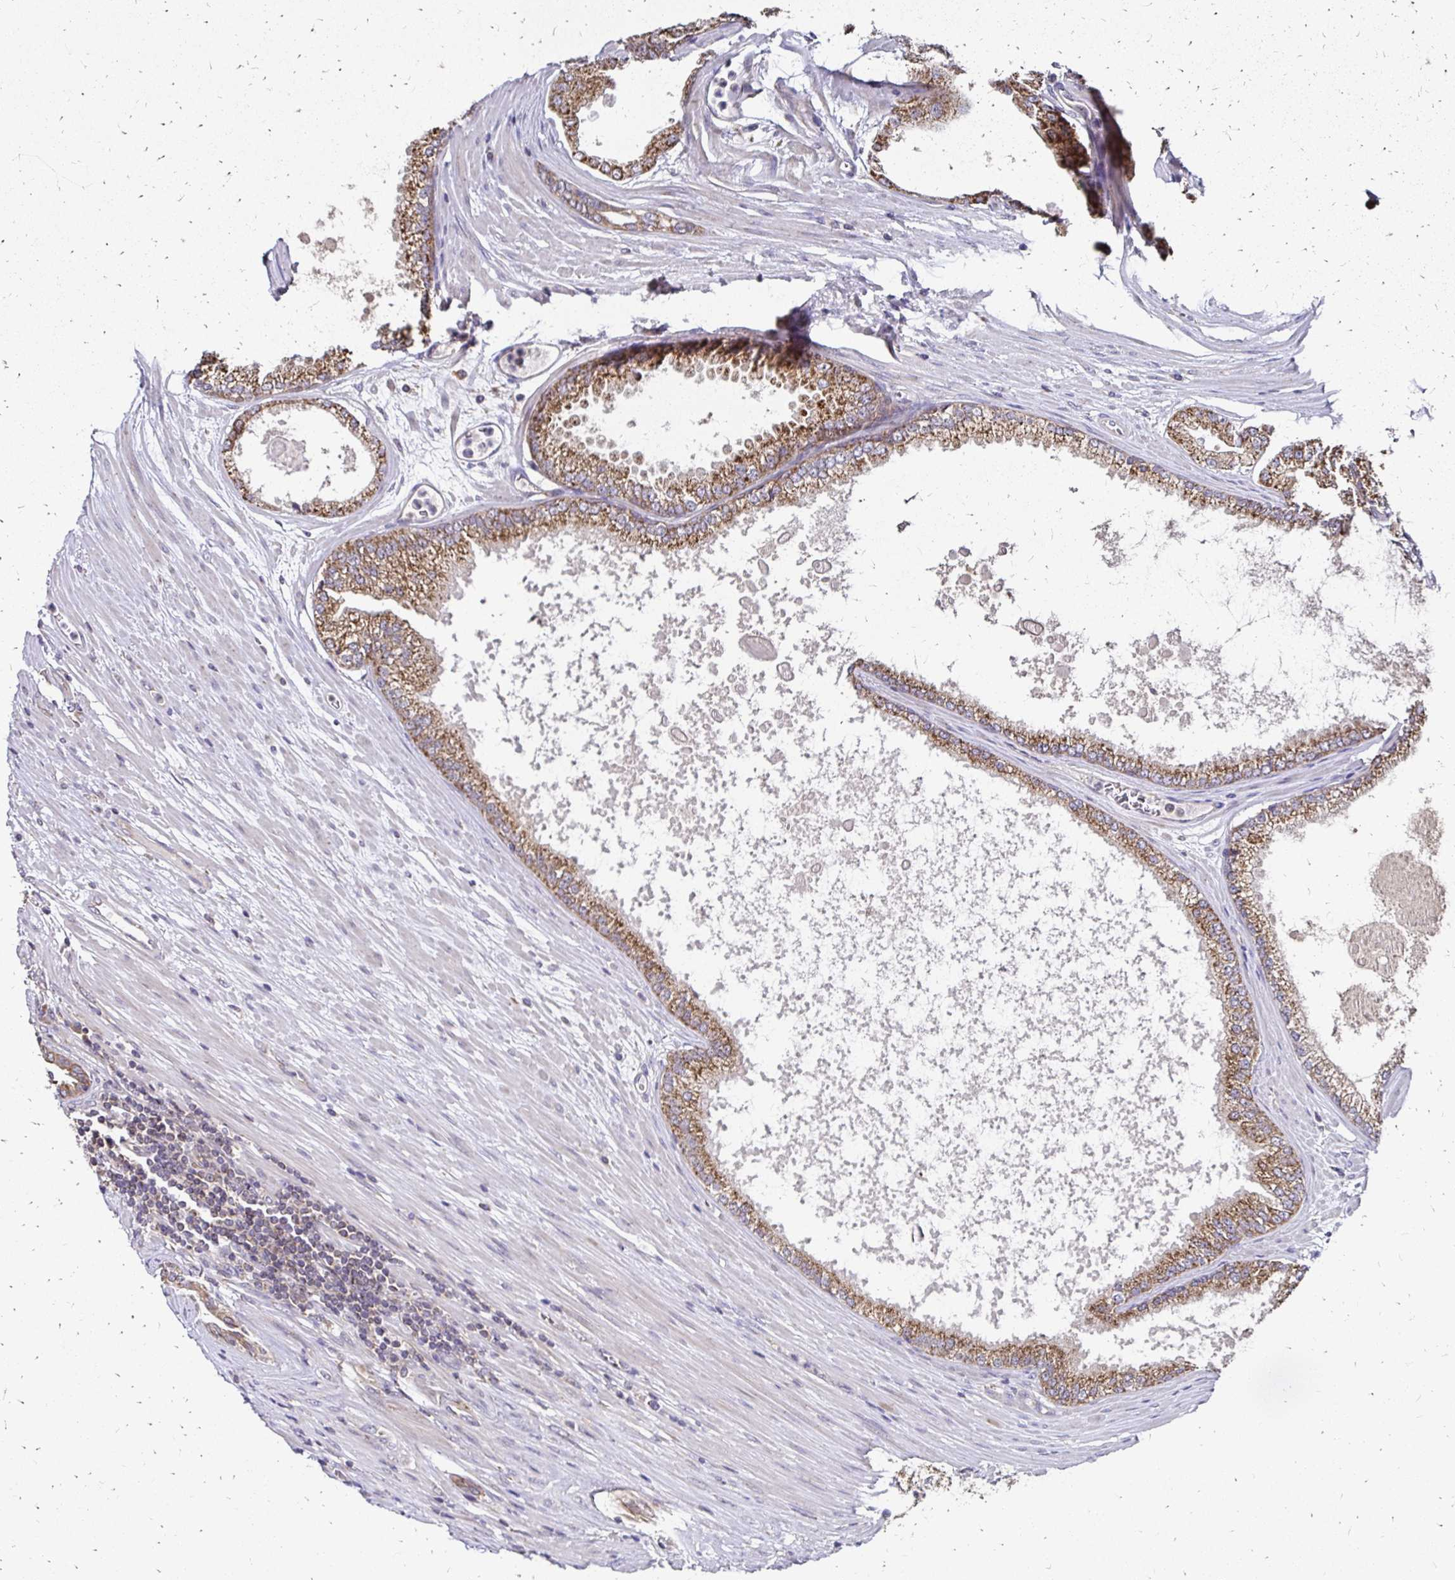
{"staining": {"intensity": "moderate", "quantity": ">75%", "location": "cytoplasmic/membranous"}, "tissue": "prostate cancer", "cell_type": "Tumor cells", "image_type": "cancer", "snomed": [{"axis": "morphology", "description": "Adenocarcinoma, Low grade"}, {"axis": "topography", "description": "Prostate"}], "caption": "Tumor cells reveal moderate cytoplasmic/membranous positivity in about >75% of cells in prostate cancer (adenocarcinoma (low-grade)). (DAB (3,3'-diaminobenzidine) = brown stain, brightfield microscopy at high magnification).", "gene": "ZW10", "patient": {"sex": "male", "age": 67}}